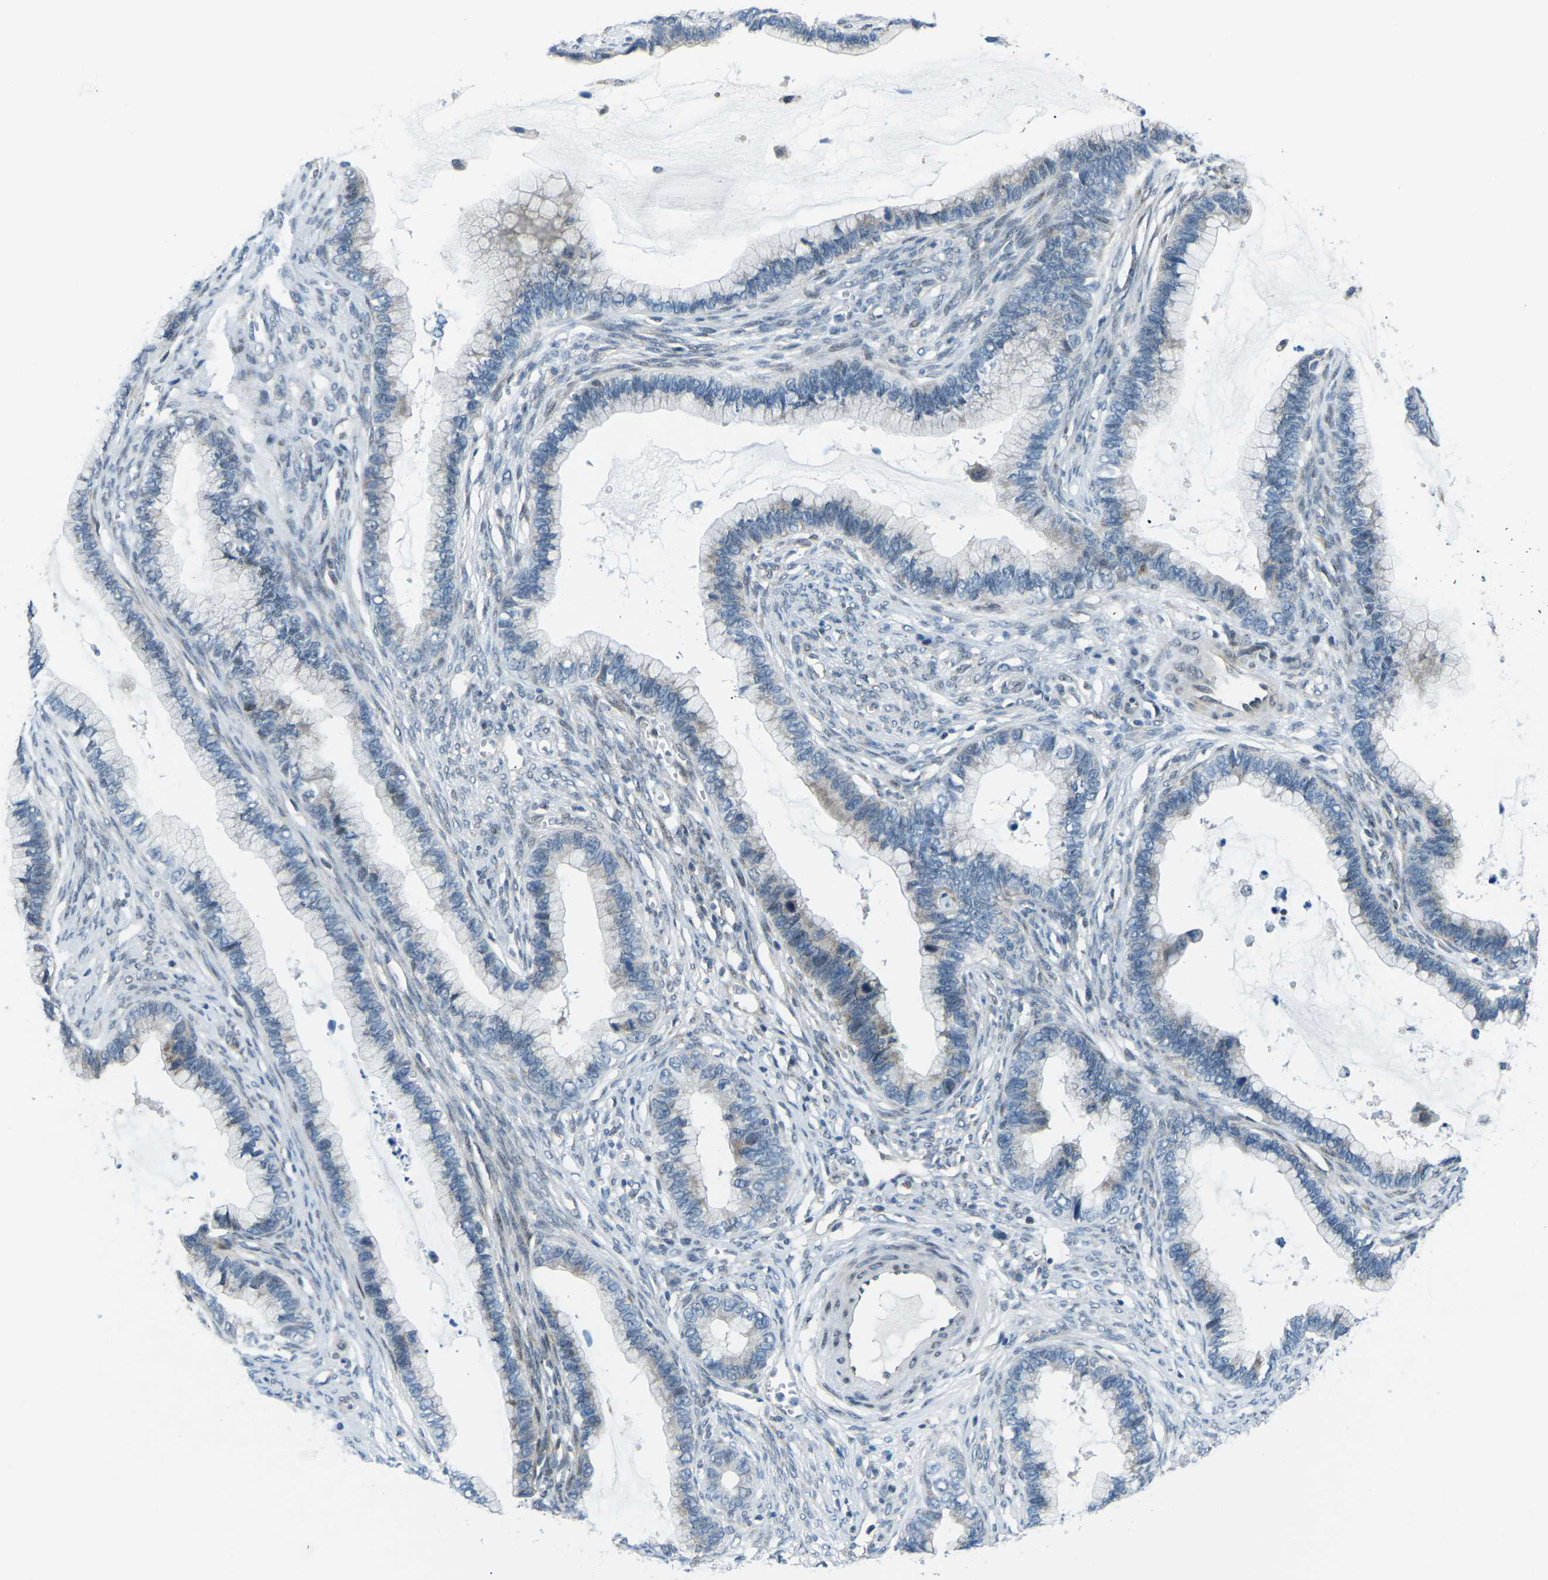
{"staining": {"intensity": "negative", "quantity": "none", "location": "none"}, "tissue": "cervical cancer", "cell_type": "Tumor cells", "image_type": "cancer", "snomed": [{"axis": "morphology", "description": "Adenocarcinoma, NOS"}, {"axis": "topography", "description": "Cervix"}], "caption": "IHC photomicrograph of cervical adenocarcinoma stained for a protein (brown), which demonstrates no positivity in tumor cells. Nuclei are stained in blue.", "gene": "MBNL1", "patient": {"sex": "female", "age": 44}}